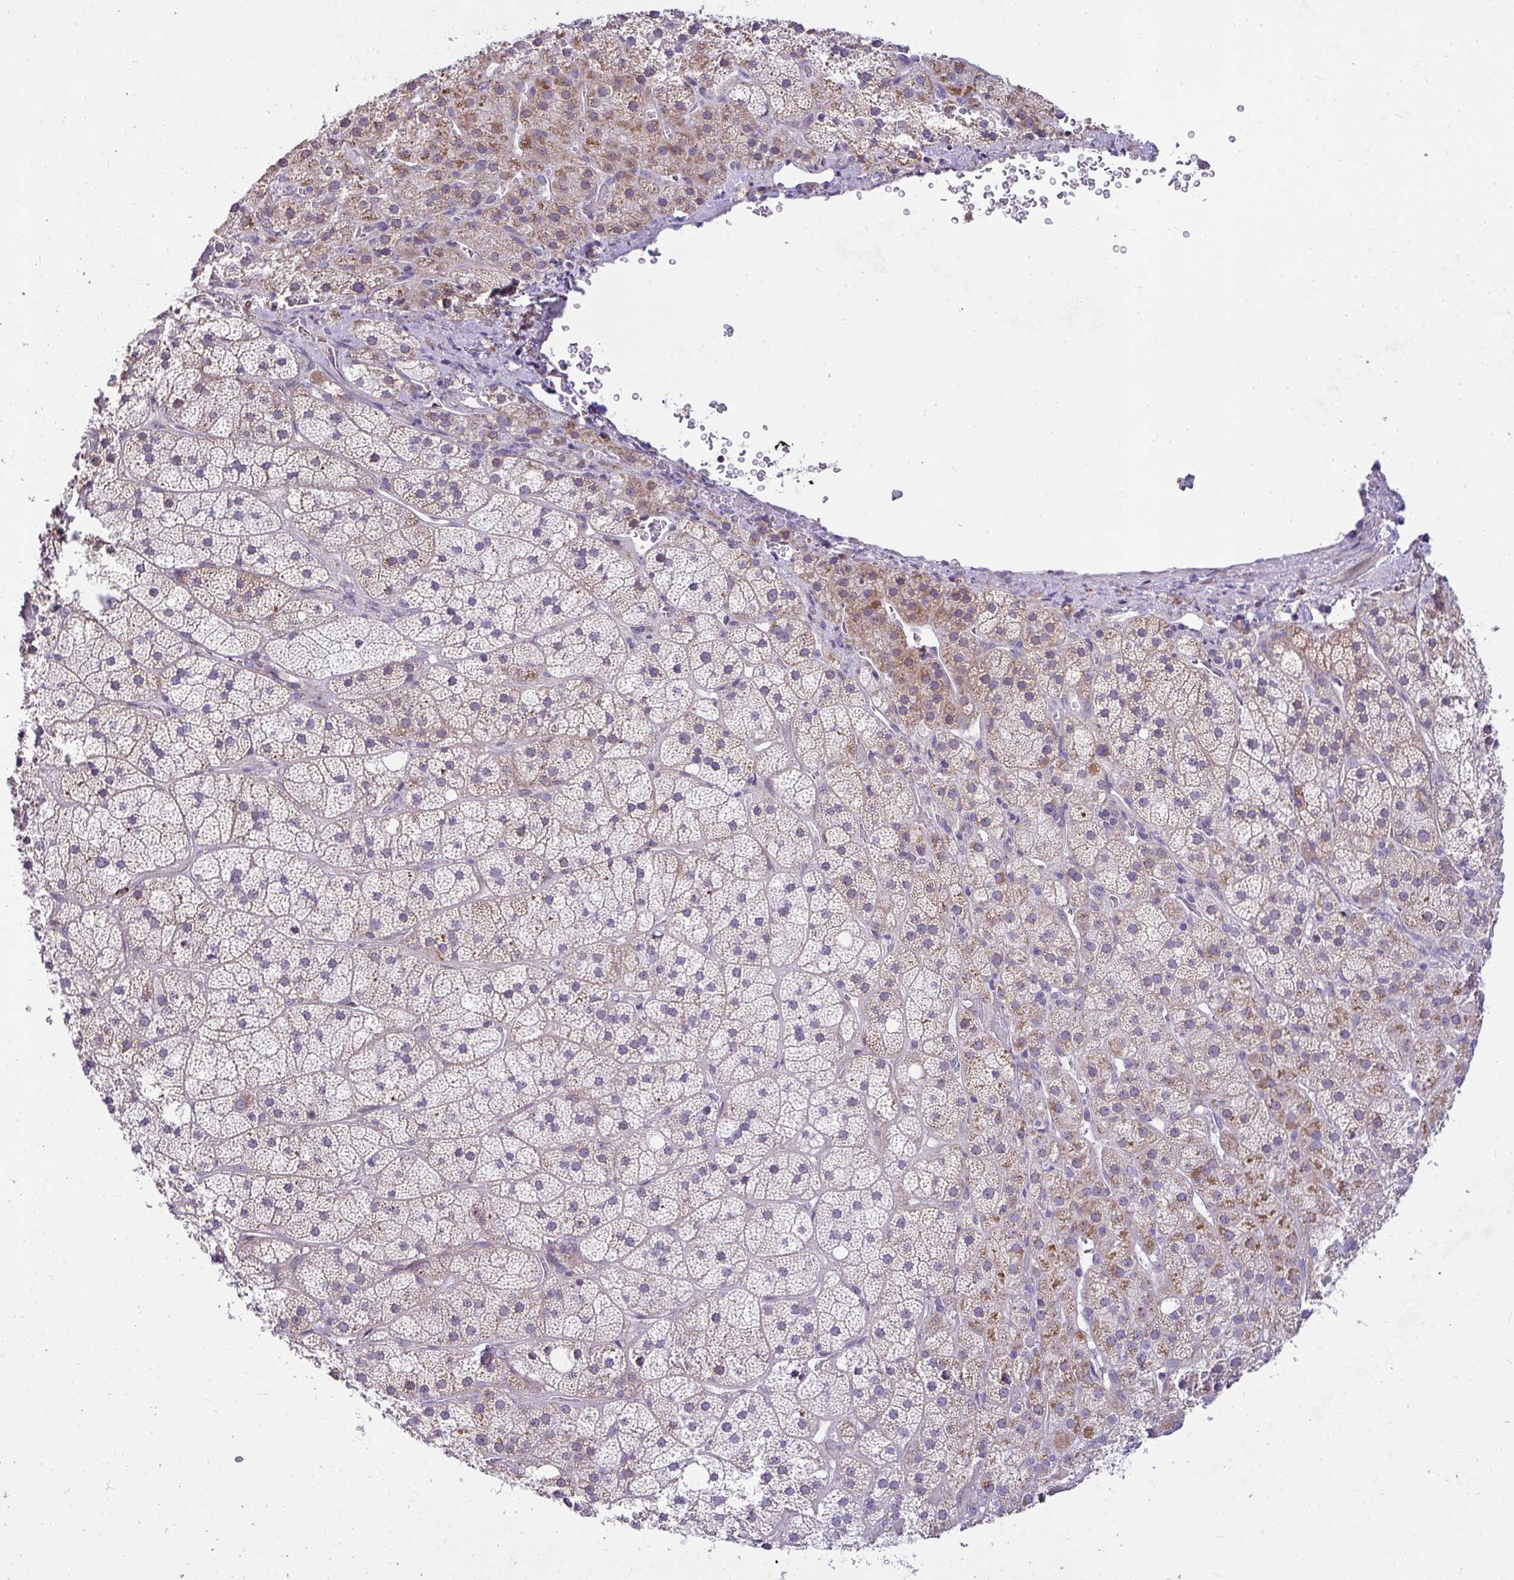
{"staining": {"intensity": "moderate", "quantity": "25%-75%", "location": "cytoplasmic/membranous"}, "tissue": "adrenal gland", "cell_type": "Glandular cells", "image_type": "normal", "snomed": [{"axis": "morphology", "description": "Normal tissue, NOS"}, {"axis": "topography", "description": "Adrenal gland"}], "caption": "Adrenal gland stained with a brown dye demonstrates moderate cytoplasmic/membranous positive positivity in approximately 25%-75% of glandular cells.", "gene": "CEP63", "patient": {"sex": "male", "age": 57}}